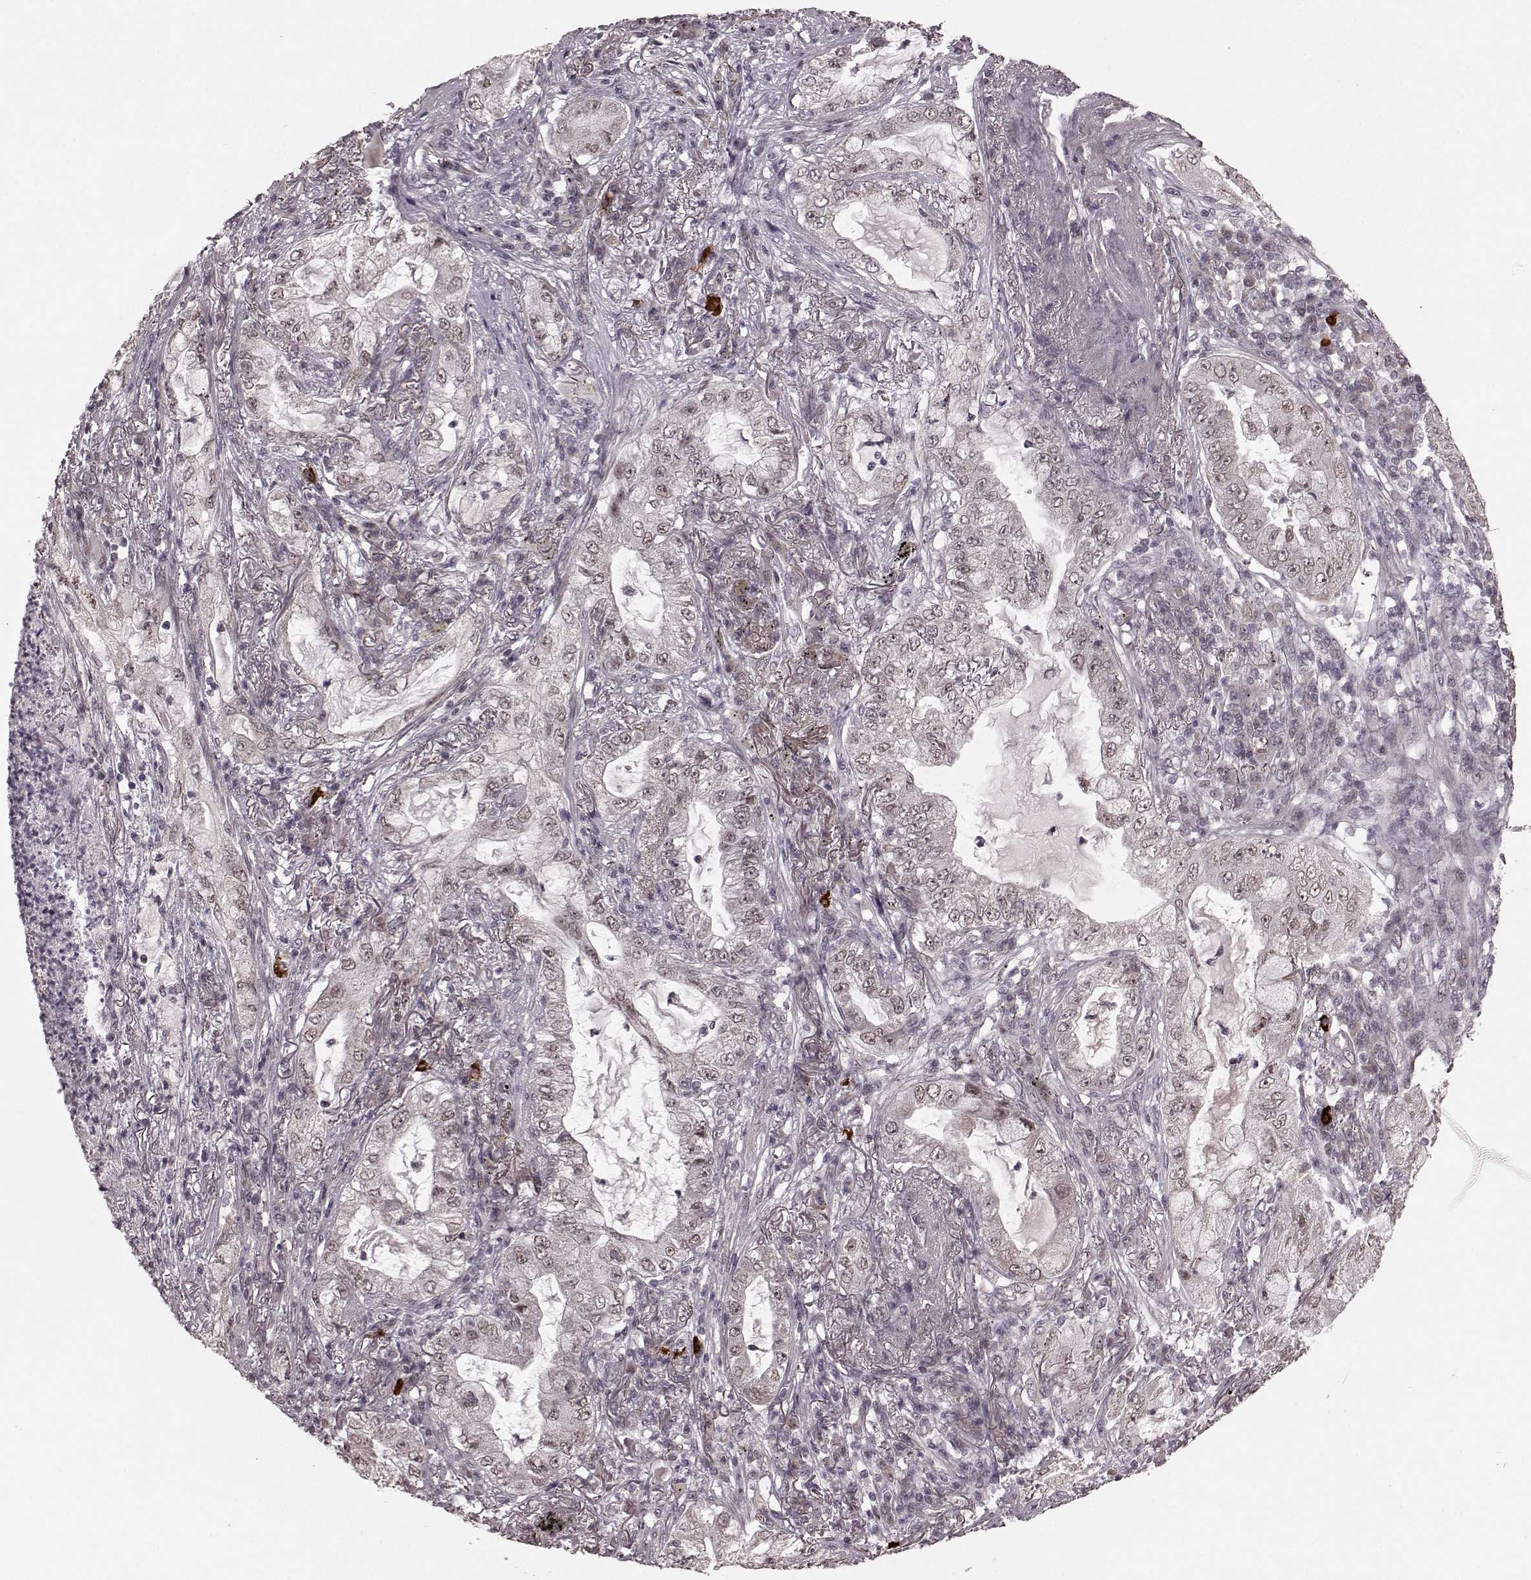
{"staining": {"intensity": "weak", "quantity": "25%-75%", "location": "nuclear"}, "tissue": "lung cancer", "cell_type": "Tumor cells", "image_type": "cancer", "snomed": [{"axis": "morphology", "description": "Adenocarcinoma, NOS"}, {"axis": "topography", "description": "Lung"}], "caption": "Approximately 25%-75% of tumor cells in human lung adenocarcinoma demonstrate weak nuclear protein expression as visualized by brown immunohistochemical staining.", "gene": "PLCB4", "patient": {"sex": "female", "age": 73}}